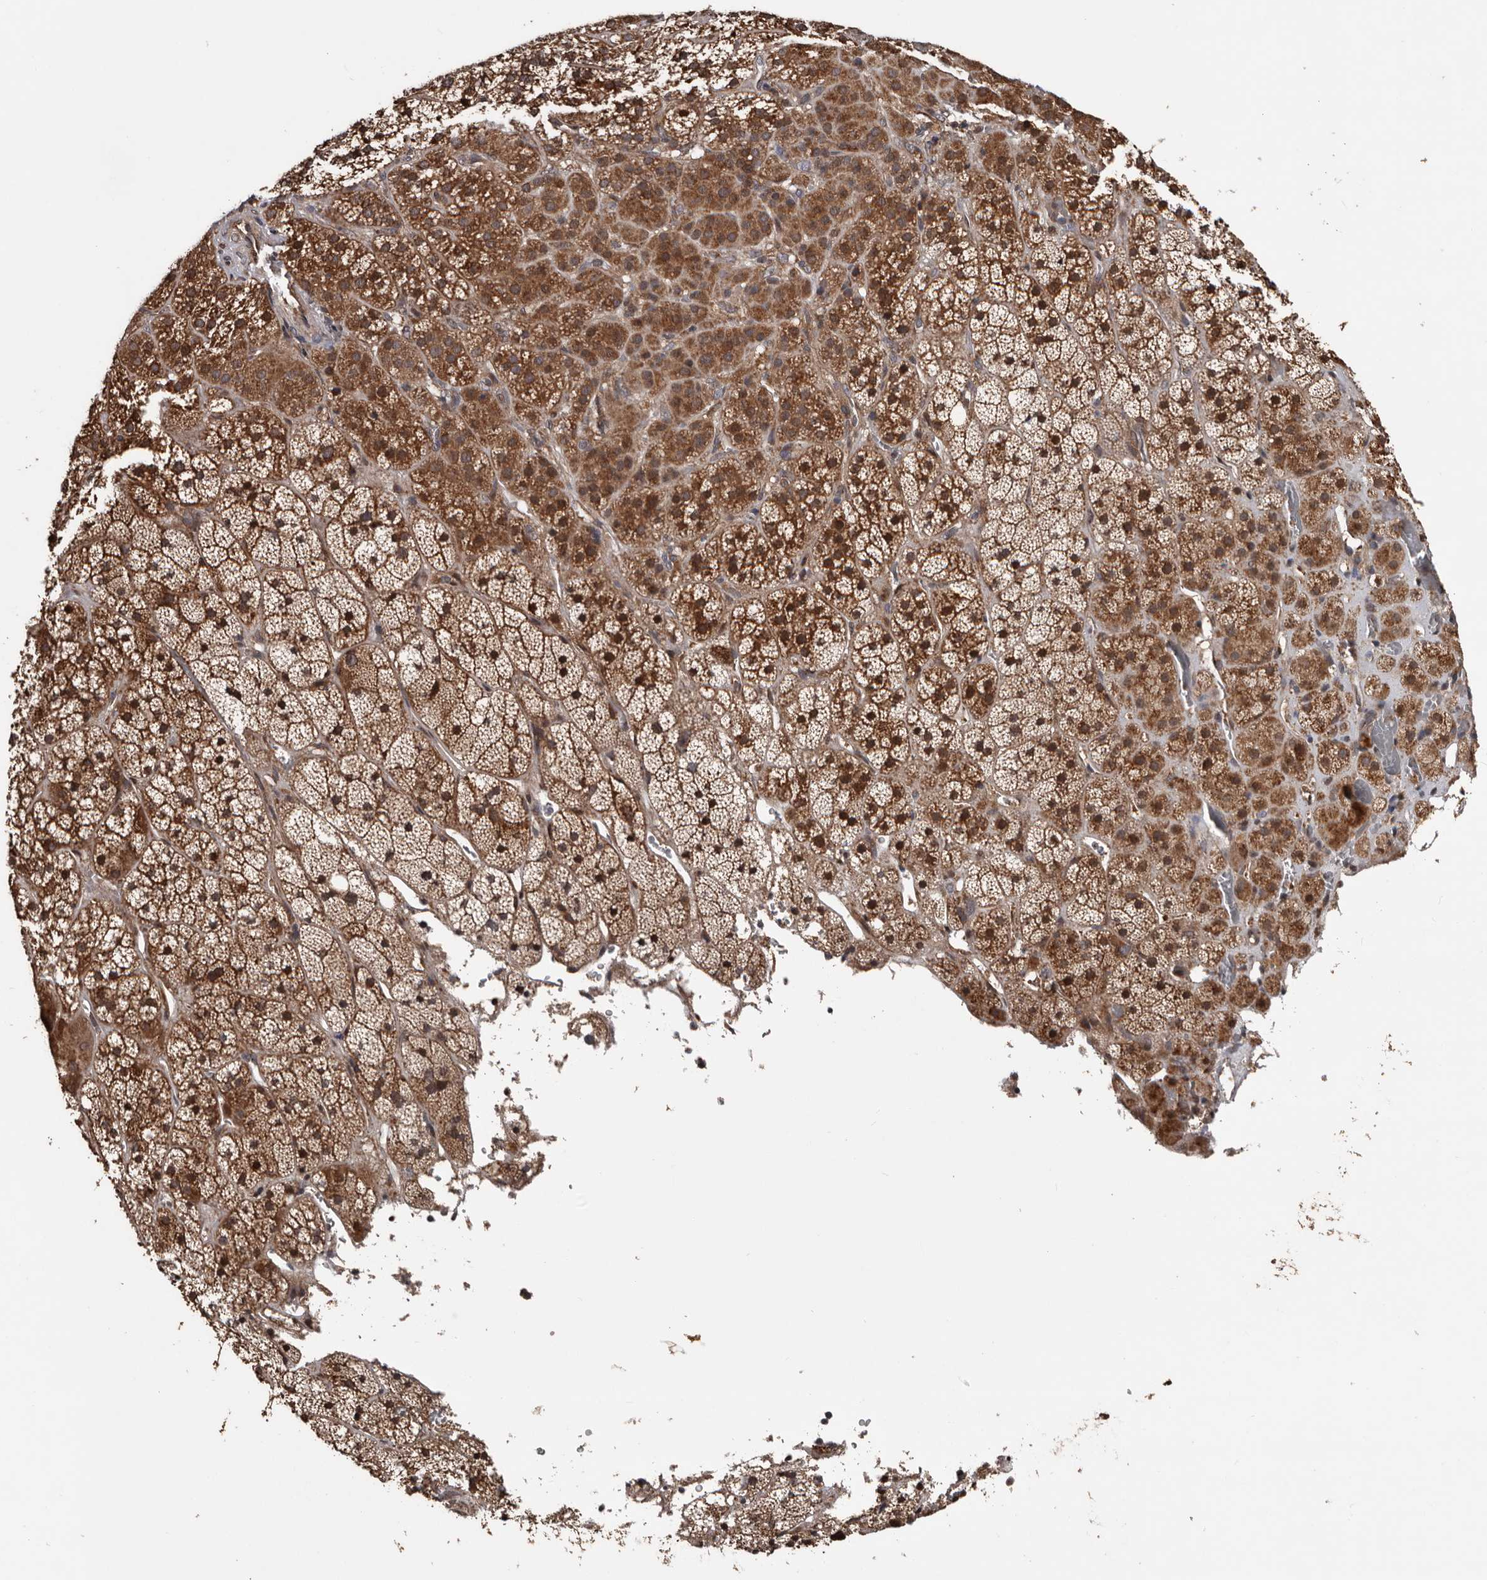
{"staining": {"intensity": "strong", "quantity": ">75%", "location": "cytoplasmic/membranous"}, "tissue": "adrenal gland", "cell_type": "Glandular cells", "image_type": "normal", "snomed": [{"axis": "morphology", "description": "Normal tissue, NOS"}, {"axis": "topography", "description": "Adrenal gland"}], "caption": "IHC (DAB) staining of benign human adrenal gland exhibits strong cytoplasmic/membranous protein expression in about >75% of glandular cells.", "gene": "SERTAD4", "patient": {"sex": "male", "age": 57}}